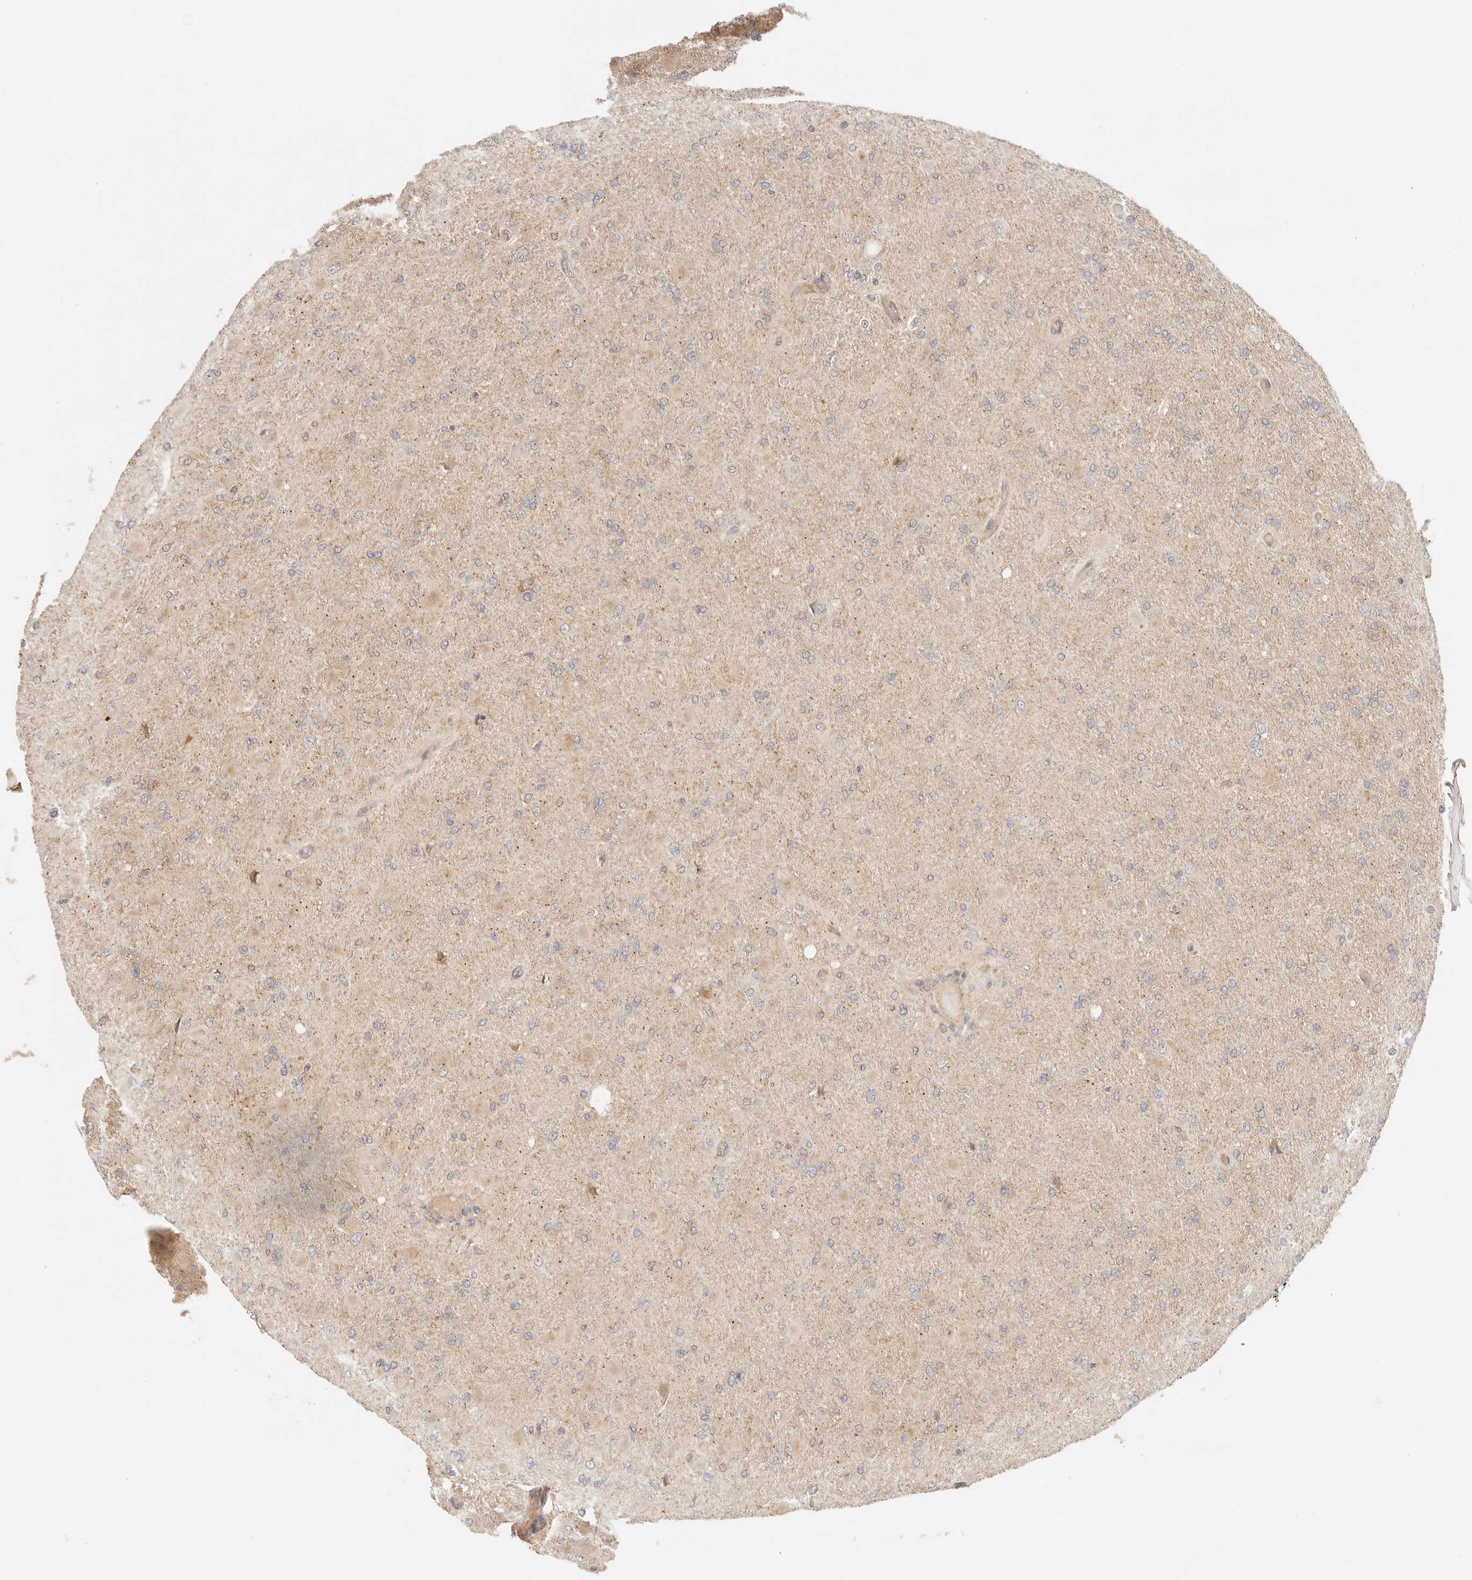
{"staining": {"intensity": "negative", "quantity": "none", "location": "none"}, "tissue": "glioma", "cell_type": "Tumor cells", "image_type": "cancer", "snomed": [{"axis": "morphology", "description": "Glioma, malignant, High grade"}, {"axis": "topography", "description": "Cerebral cortex"}], "caption": "A micrograph of malignant glioma (high-grade) stained for a protein exhibits no brown staining in tumor cells. (DAB immunohistochemistry (IHC) with hematoxylin counter stain).", "gene": "IL1R2", "patient": {"sex": "female", "age": 36}}